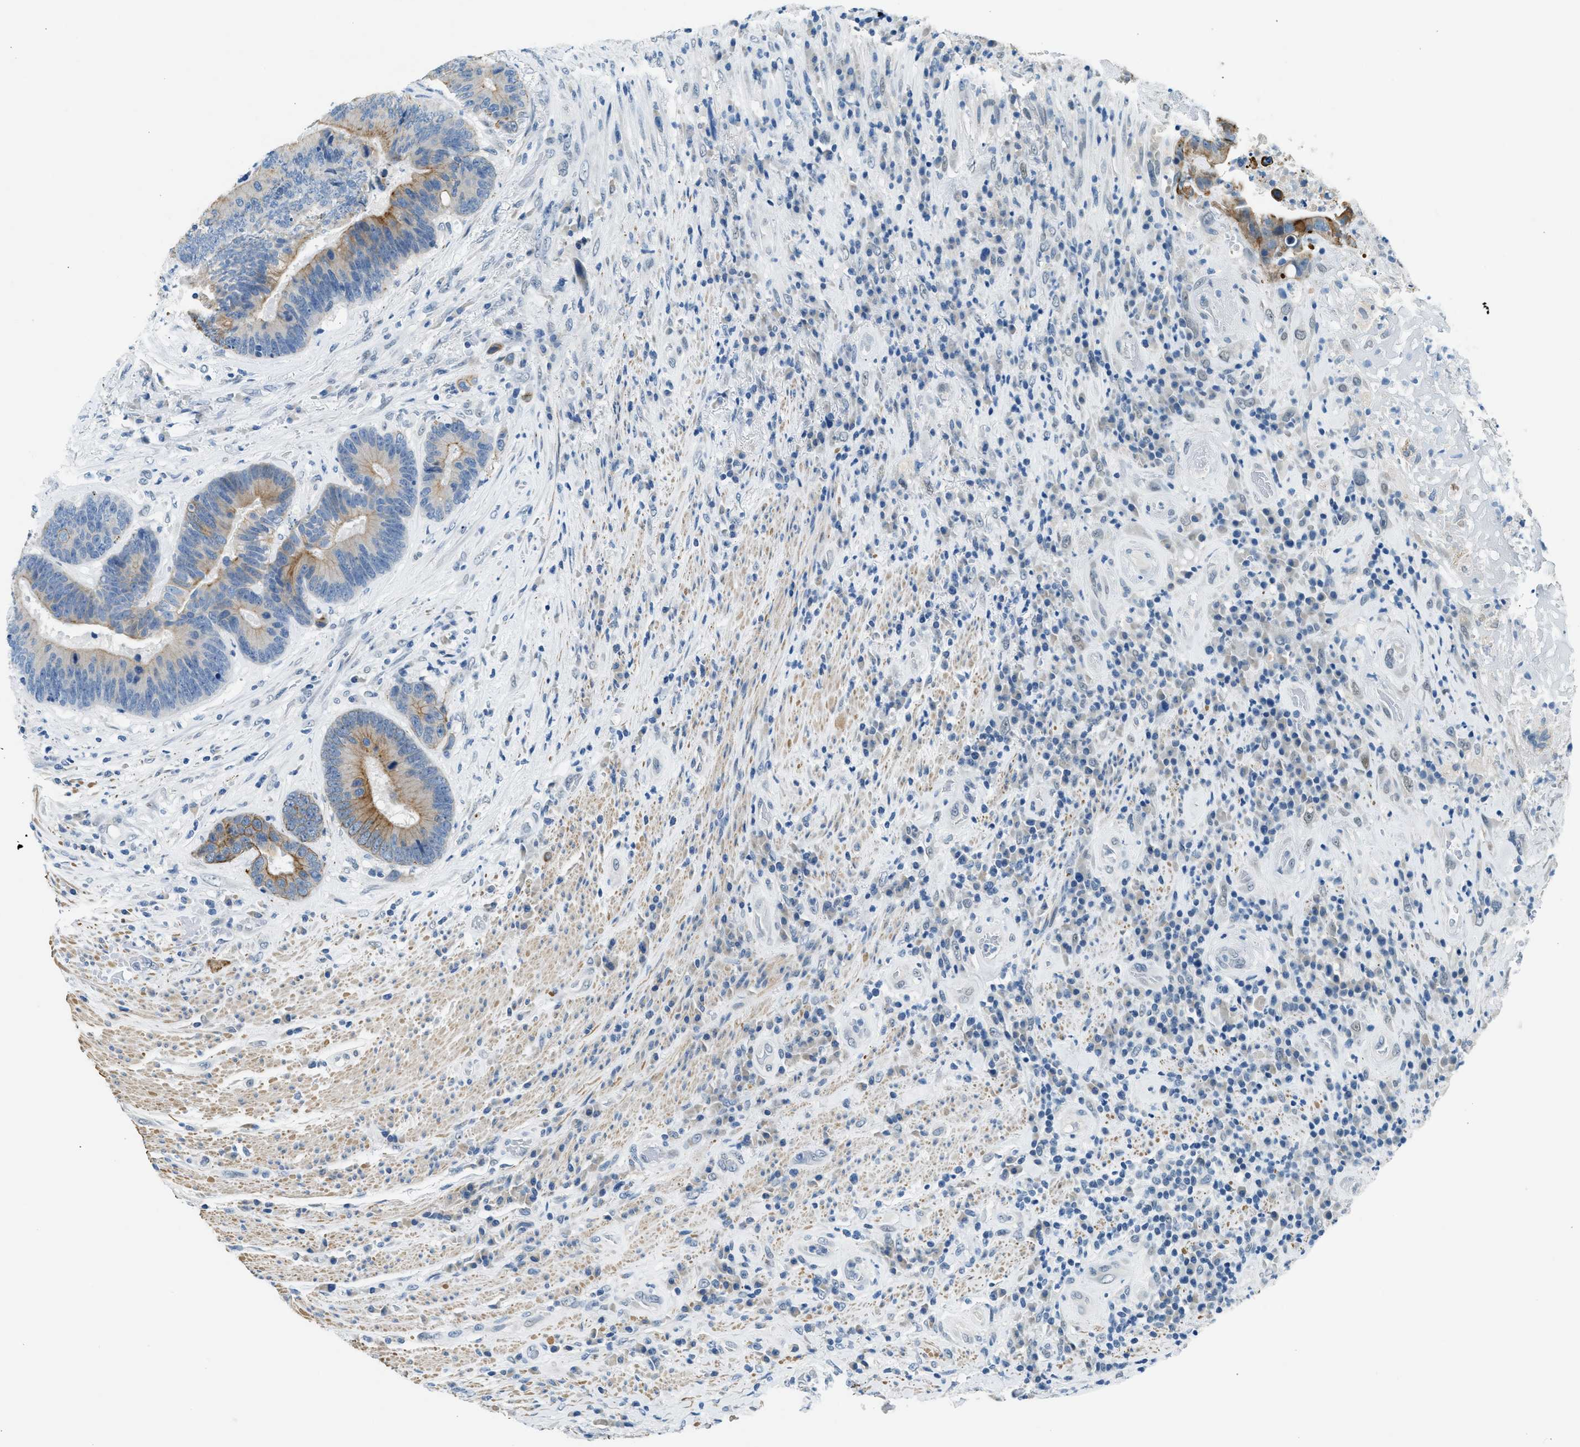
{"staining": {"intensity": "strong", "quantity": "25%-75%", "location": "cytoplasmic/membranous"}, "tissue": "colorectal cancer", "cell_type": "Tumor cells", "image_type": "cancer", "snomed": [{"axis": "morphology", "description": "Adenocarcinoma, NOS"}, {"axis": "topography", "description": "Rectum"}], "caption": "Protein analysis of adenocarcinoma (colorectal) tissue exhibits strong cytoplasmic/membranous staining in approximately 25%-75% of tumor cells. (DAB IHC, brown staining for protein, blue staining for nuclei).", "gene": "CFAP20", "patient": {"sex": "female", "age": 89}}